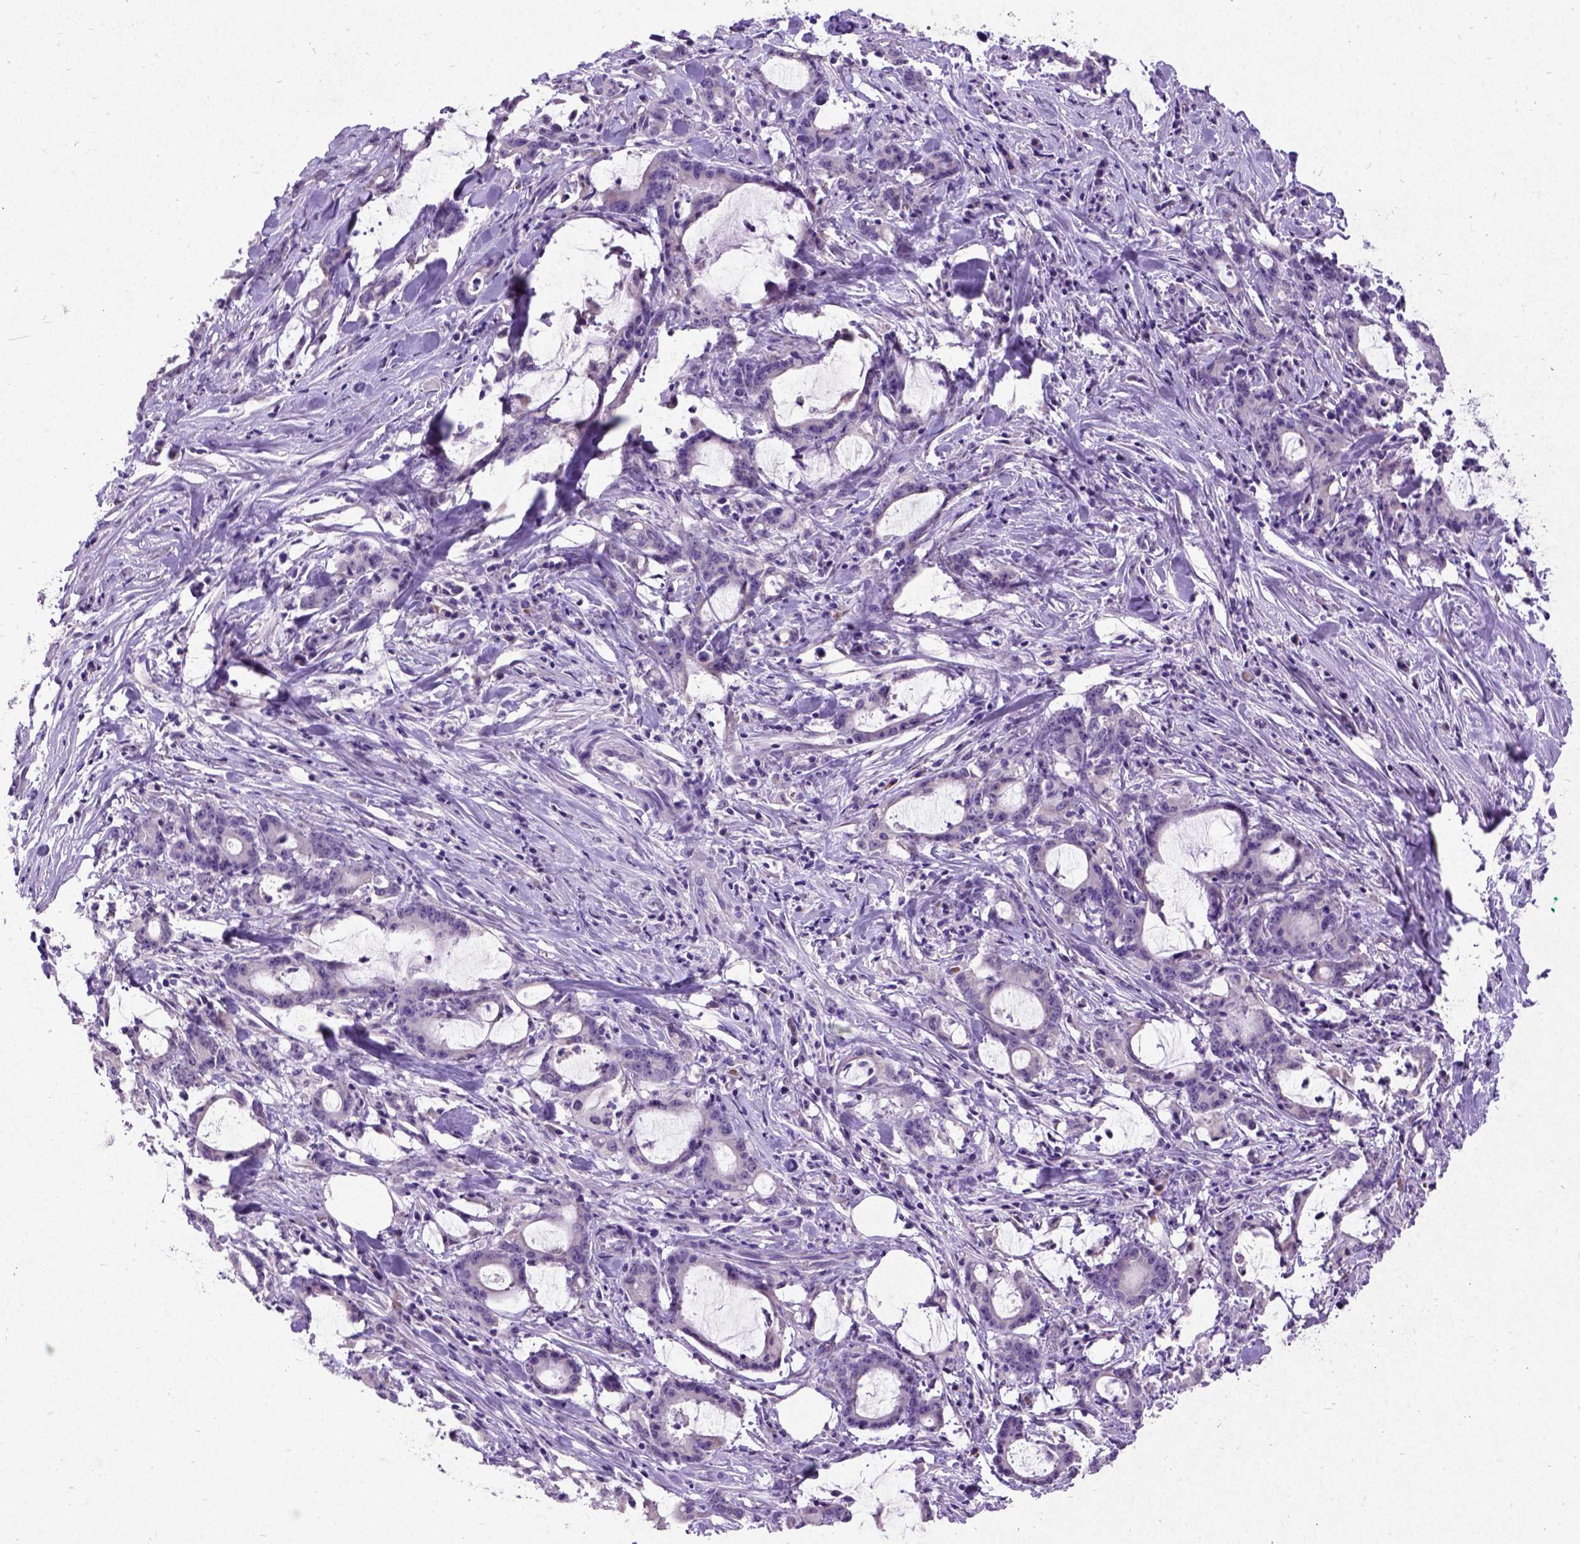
{"staining": {"intensity": "weak", "quantity": "25%-75%", "location": "cytoplasmic/membranous"}, "tissue": "stomach cancer", "cell_type": "Tumor cells", "image_type": "cancer", "snomed": [{"axis": "morphology", "description": "Adenocarcinoma, NOS"}, {"axis": "topography", "description": "Stomach, upper"}], "caption": "Immunohistochemistry histopathology image of human stomach adenocarcinoma stained for a protein (brown), which reveals low levels of weak cytoplasmic/membranous staining in about 25%-75% of tumor cells.", "gene": "NEUROD4", "patient": {"sex": "male", "age": 68}}